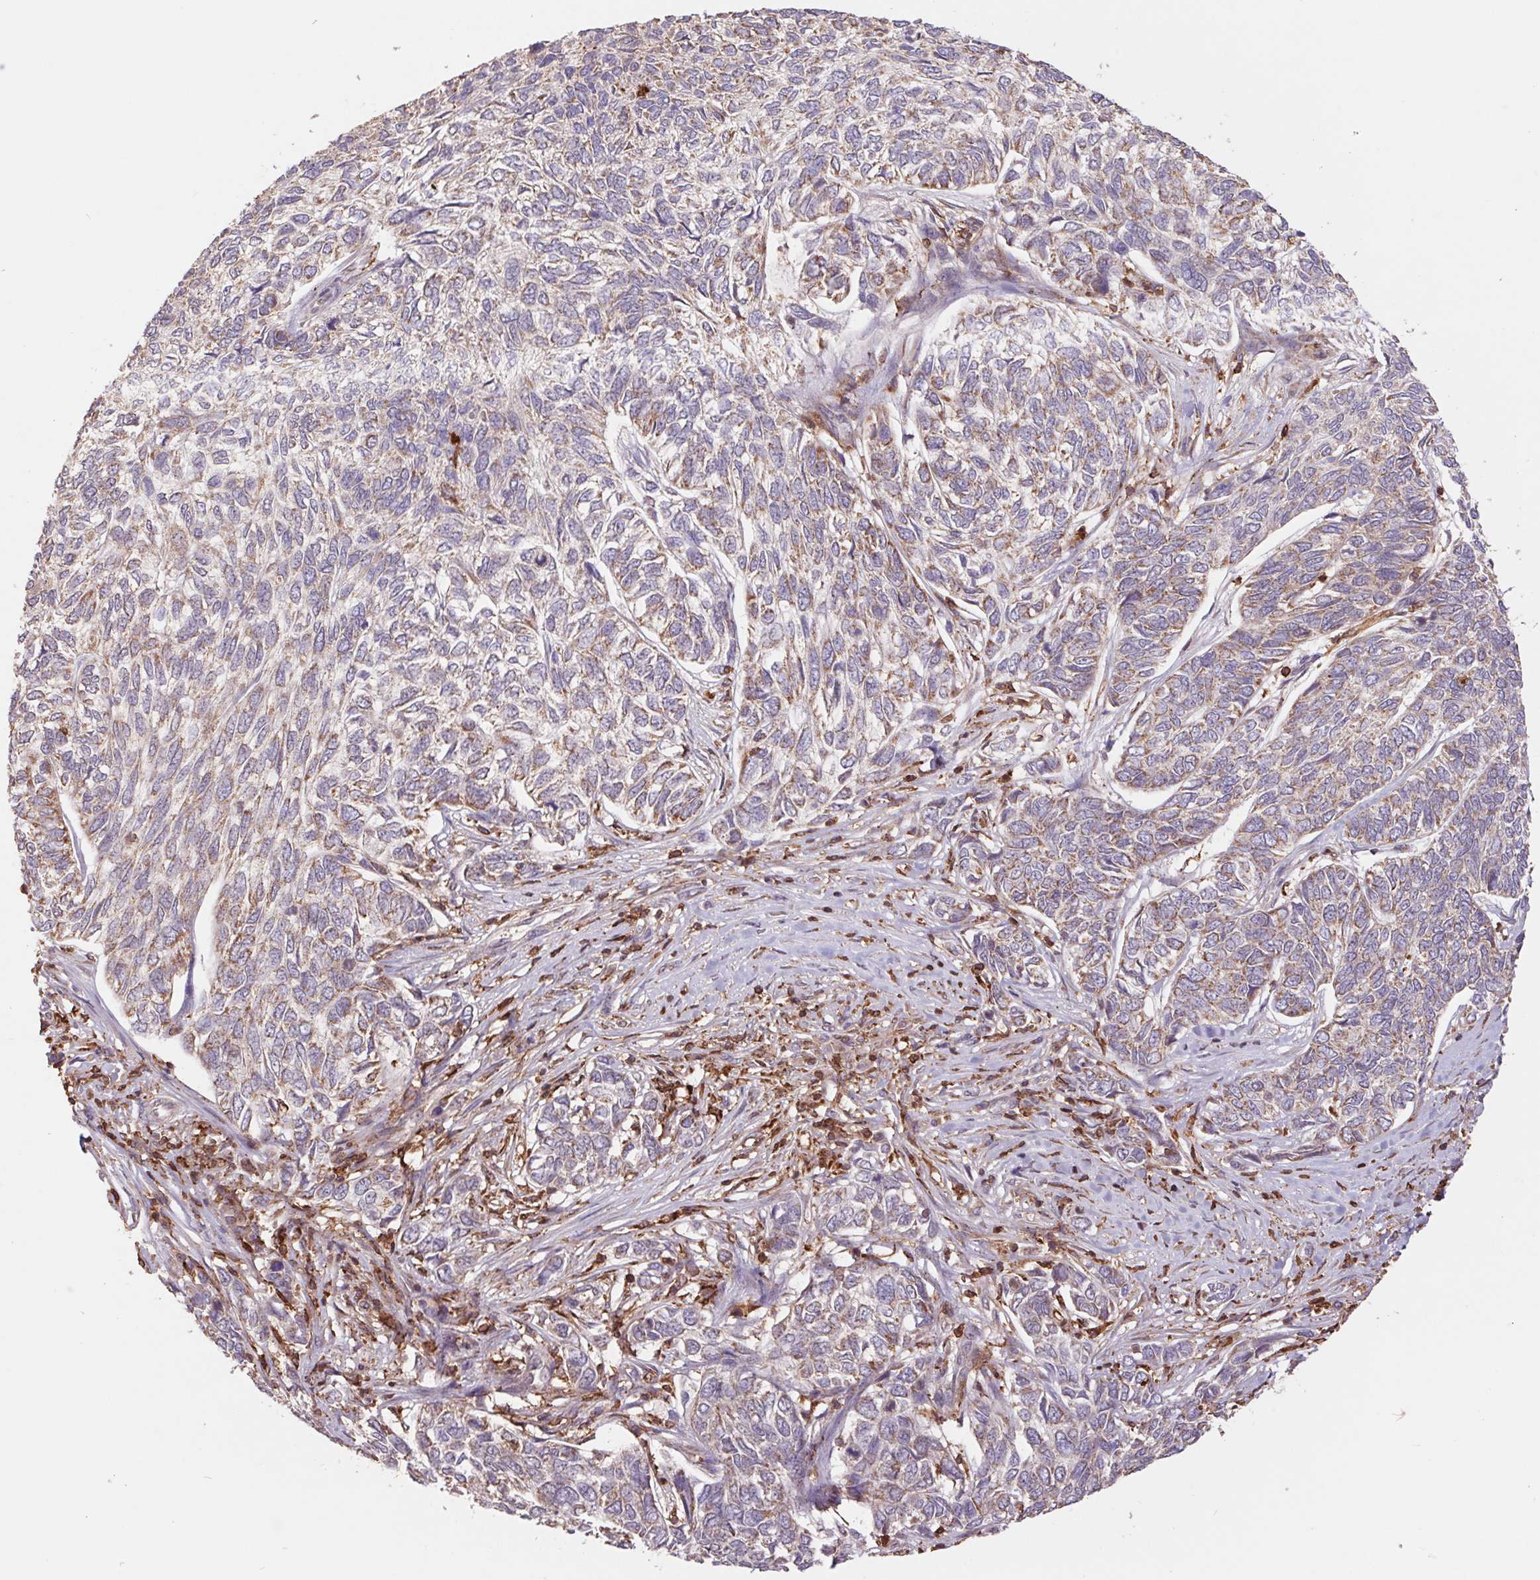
{"staining": {"intensity": "weak", "quantity": "25%-75%", "location": "cytoplasmic/membranous"}, "tissue": "skin cancer", "cell_type": "Tumor cells", "image_type": "cancer", "snomed": [{"axis": "morphology", "description": "Basal cell carcinoma"}, {"axis": "topography", "description": "Skin"}], "caption": "Protein analysis of skin cancer (basal cell carcinoma) tissue displays weak cytoplasmic/membranous positivity in approximately 25%-75% of tumor cells.", "gene": "URM1", "patient": {"sex": "female", "age": 65}}